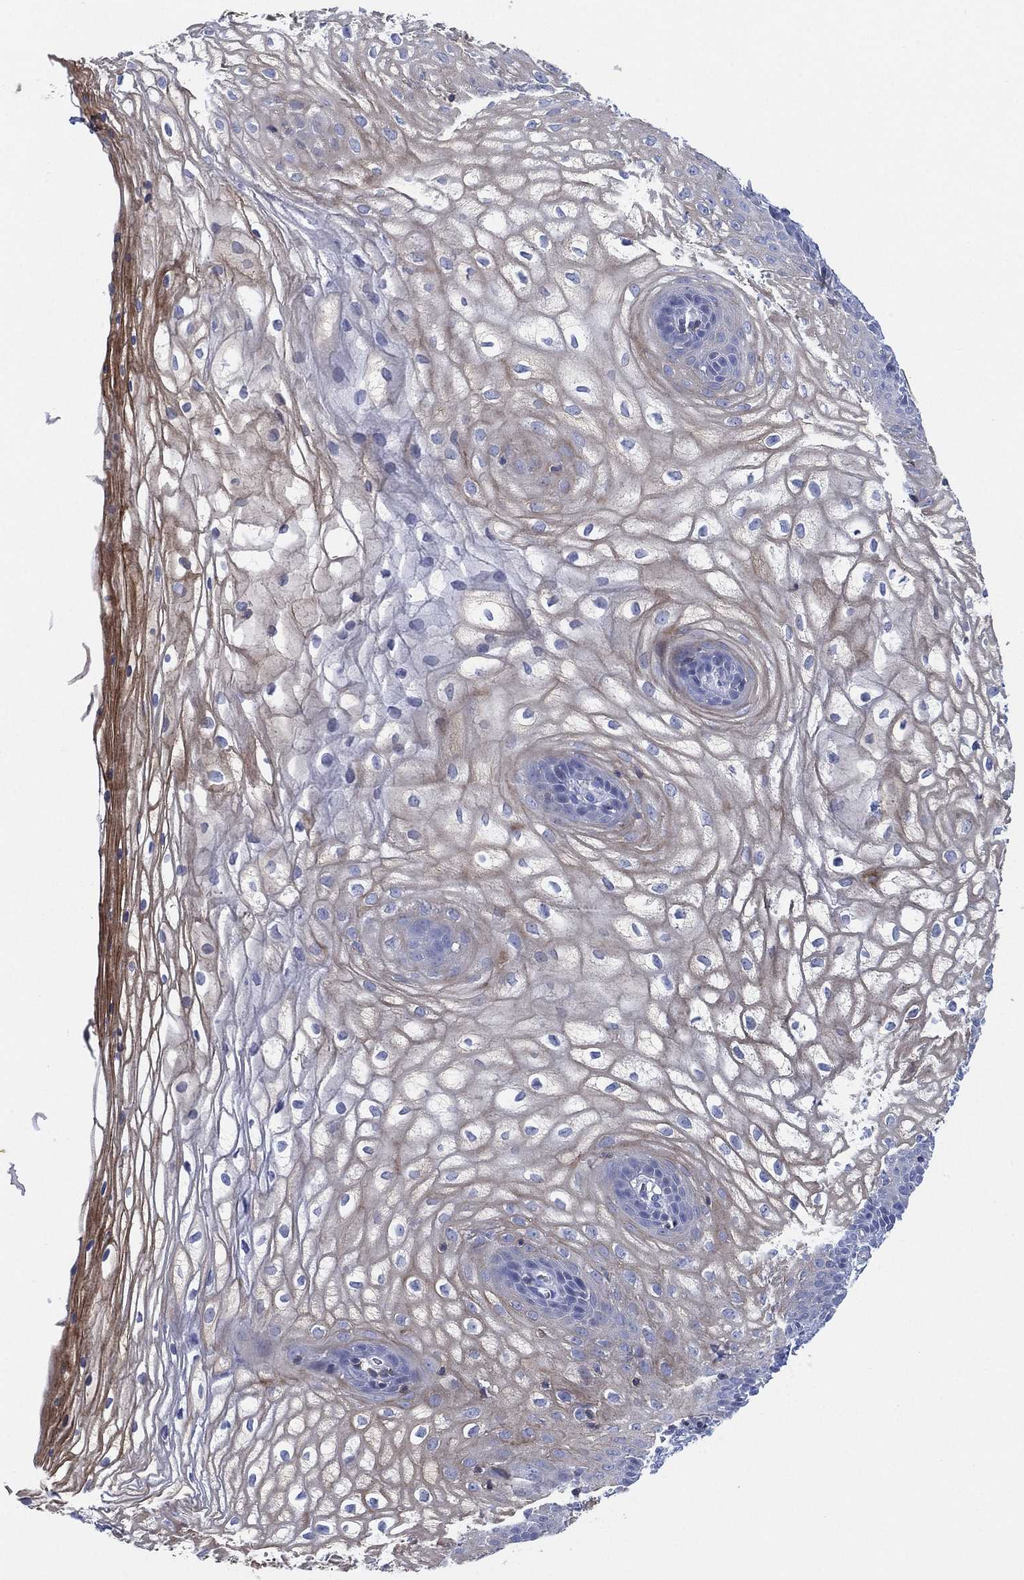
{"staining": {"intensity": "strong", "quantity": "<25%", "location": "cytoplasmic/membranous"}, "tissue": "vagina", "cell_type": "Squamous epithelial cells", "image_type": "normal", "snomed": [{"axis": "morphology", "description": "Normal tissue, NOS"}, {"axis": "topography", "description": "Vagina"}], "caption": "A histopathology image of vagina stained for a protein reveals strong cytoplasmic/membranous brown staining in squamous epithelial cells.", "gene": "SEPTIN1", "patient": {"sex": "female", "age": 34}}